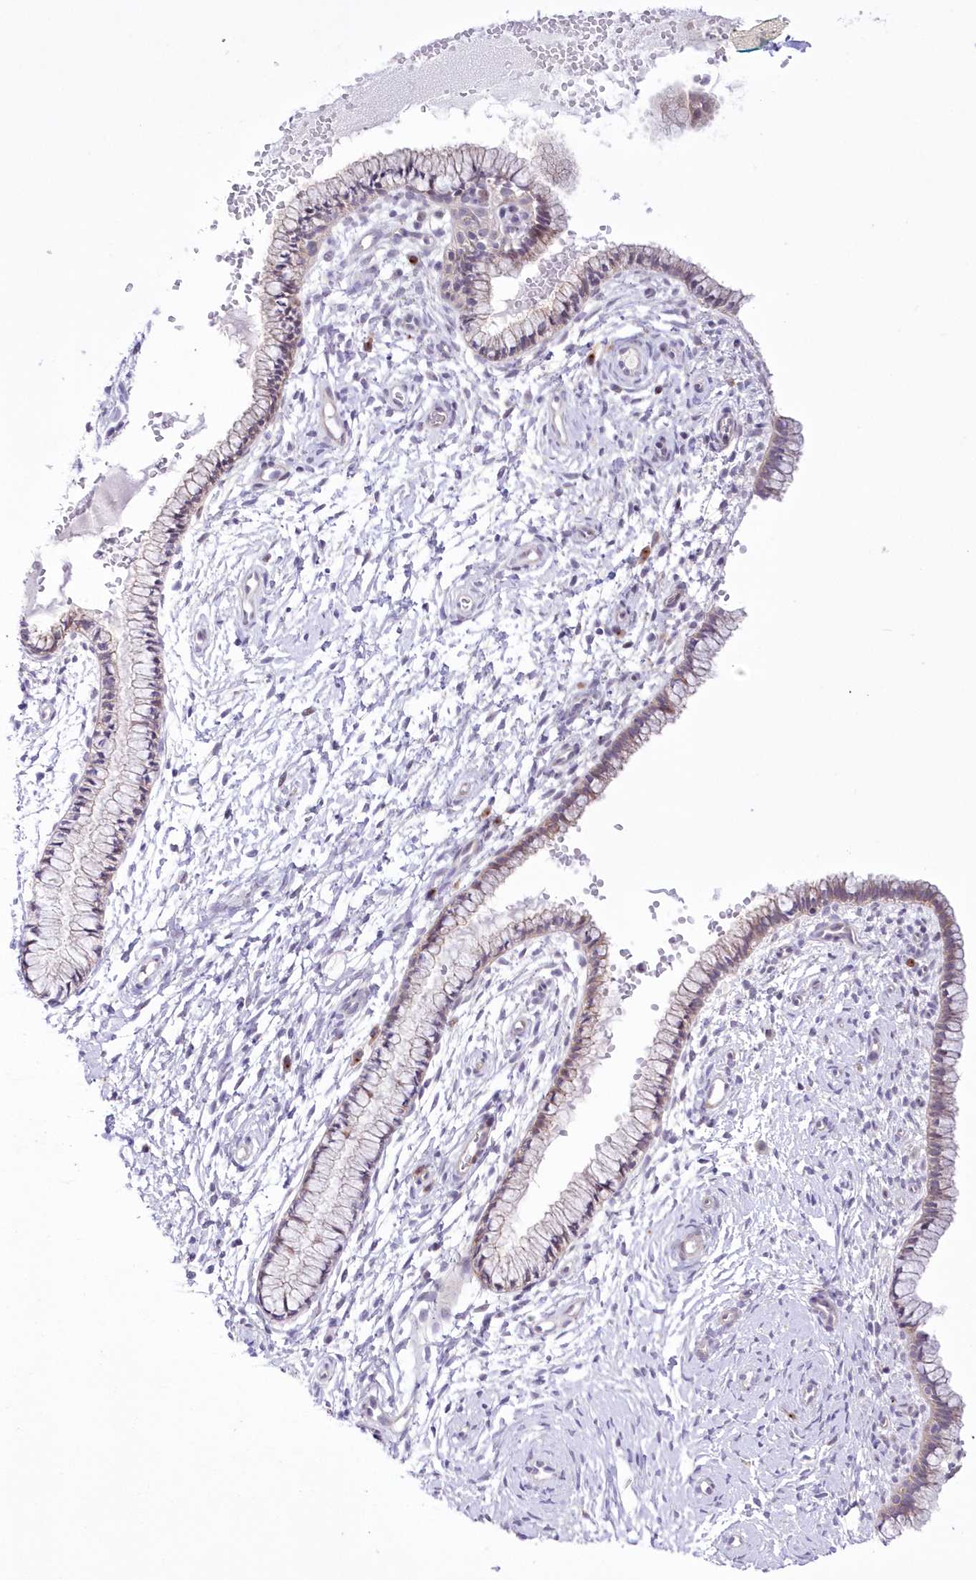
{"staining": {"intensity": "weak", "quantity": "<25%", "location": "cytoplasmic/membranous"}, "tissue": "cervix", "cell_type": "Glandular cells", "image_type": "normal", "snomed": [{"axis": "morphology", "description": "Normal tissue, NOS"}, {"axis": "topography", "description": "Cervix"}], "caption": "A histopathology image of cervix stained for a protein shows no brown staining in glandular cells. (Brightfield microscopy of DAB (3,3'-diaminobenzidine) immunohistochemistry at high magnification).", "gene": "FAM241B", "patient": {"sex": "female", "age": 33}}